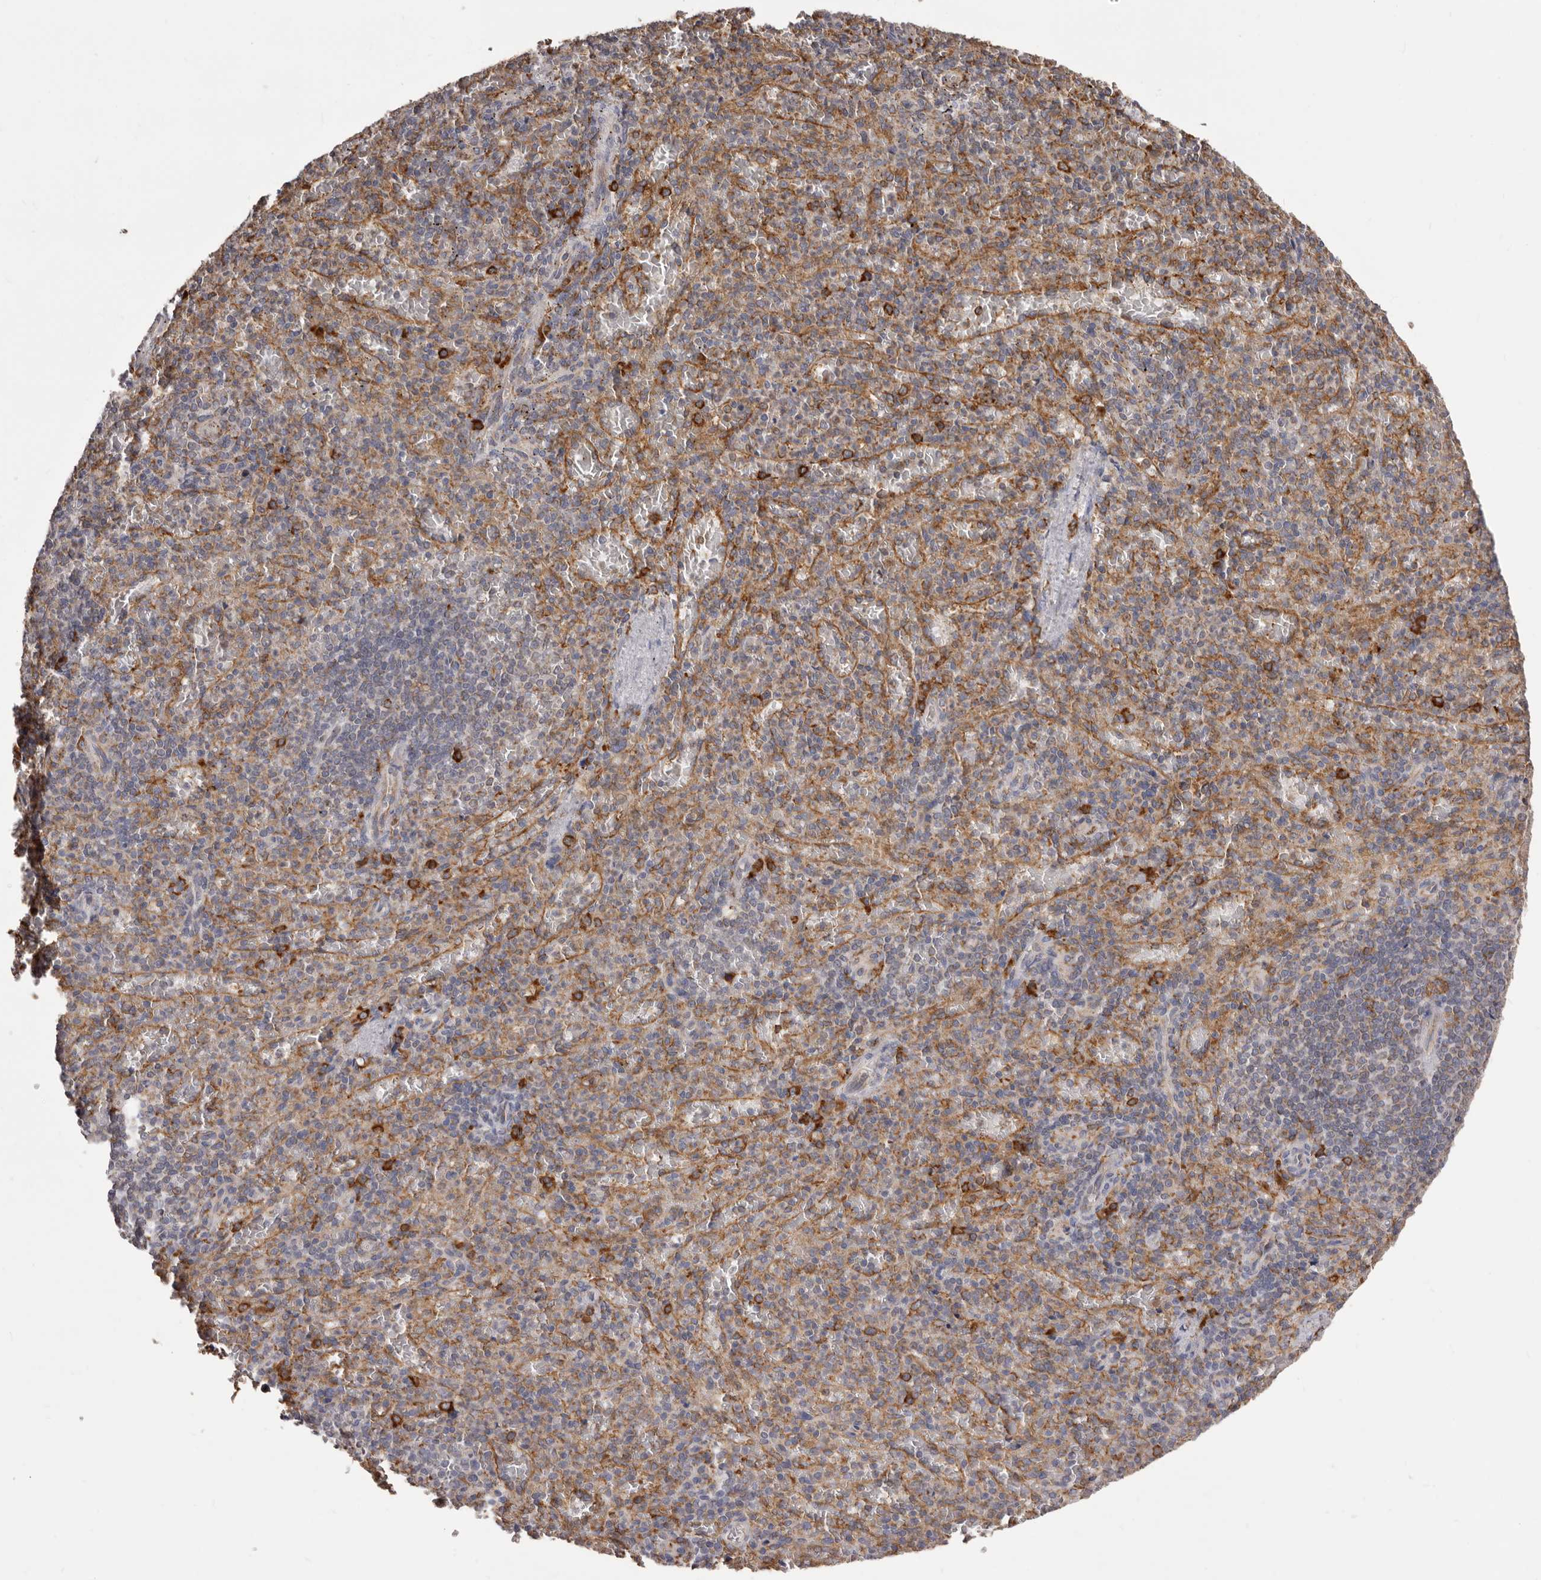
{"staining": {"intensity": "moderate", "quantity": "25%-75%", "location": "cytoplasmic/membranous"}, "tissue": "spleen", "cell_type": "Cells in red pulp", "image_type": "normal", "snomed": [{"axis": "morphology", "description": "Normal tissue, NOS"}, {"axis": "topography", "description": "Spleen"}], "caption": "Immunohistochemistry staining of unremarkable spleen, which shows medium levels of moderate cytoplasmic/membranous staining in approximately 25%-75% of cells in red pulp indicating moderate cytoplasmic/membranous protein positivity. The staining was performed using DAB (3,3'-diaminobenzidine) (brown) for protein detection and nuclei were counterstained in hematoxylin (blue).", "gene": "QRSL1", "patient": {"sex": "female", "age": 74}}